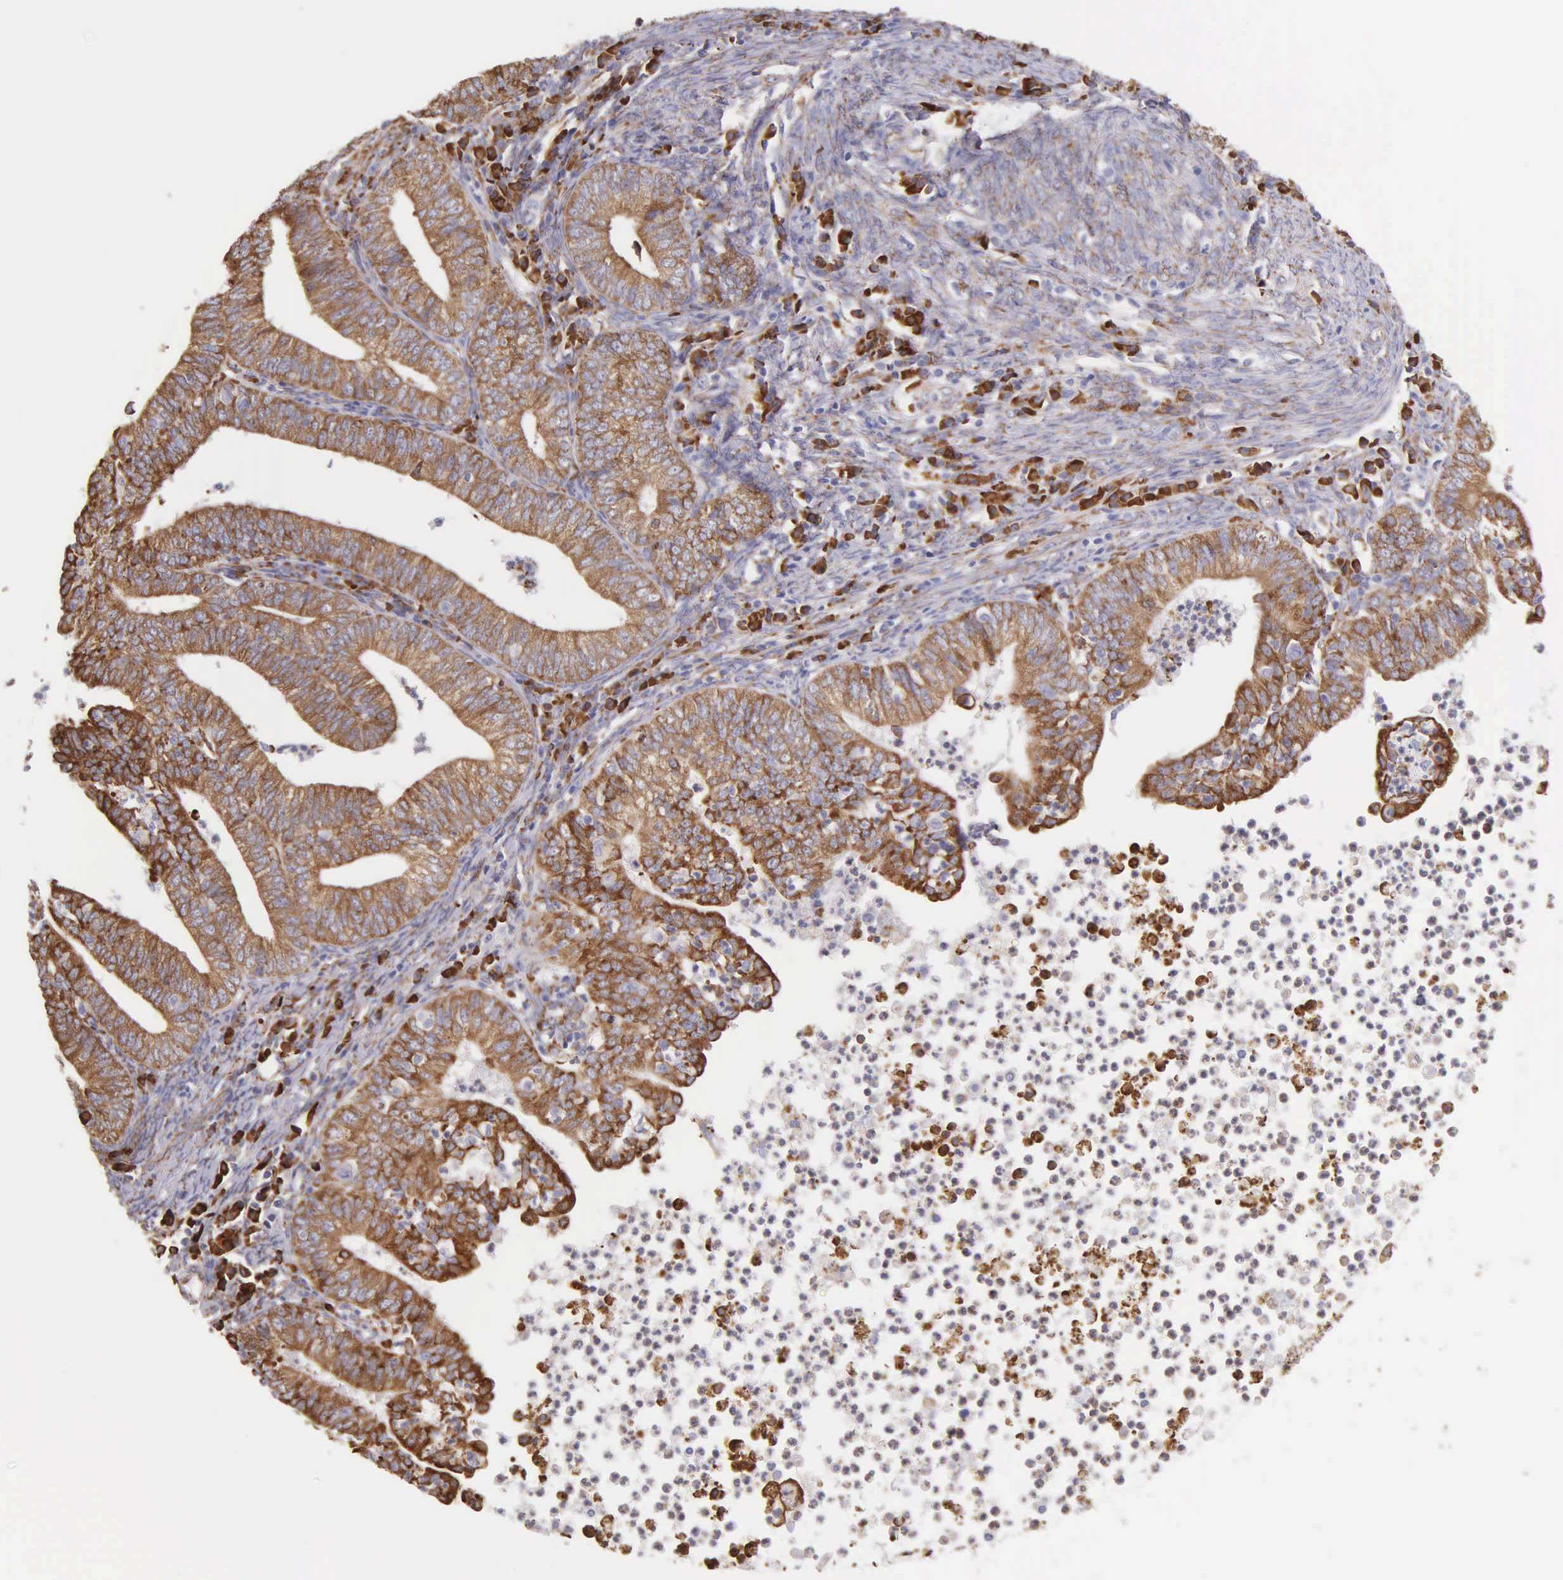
{"staining": {"intensity": "strong", "quantity": ">75%", "location": "cytoplasmic/membranous"}, "tissue": "endometrial cancer", "cell_type": "Tumor cells", "image_type": "cancer", "snomed": [{"axis": "morphology", "description": "Adenocarcinoma, NOS"}, {"axis": "topography", "description": "Endometrium"}], "caption": "This is a photomicrograph of immunohistochemistry (IHC) staining of endometrial cancer (adenocarcinoma), which shows strong positivity in the cytoplasmic/membranous of tumor cells.", "gene": "CKAP4", "patient": {"sex": "female", "age": 66}}